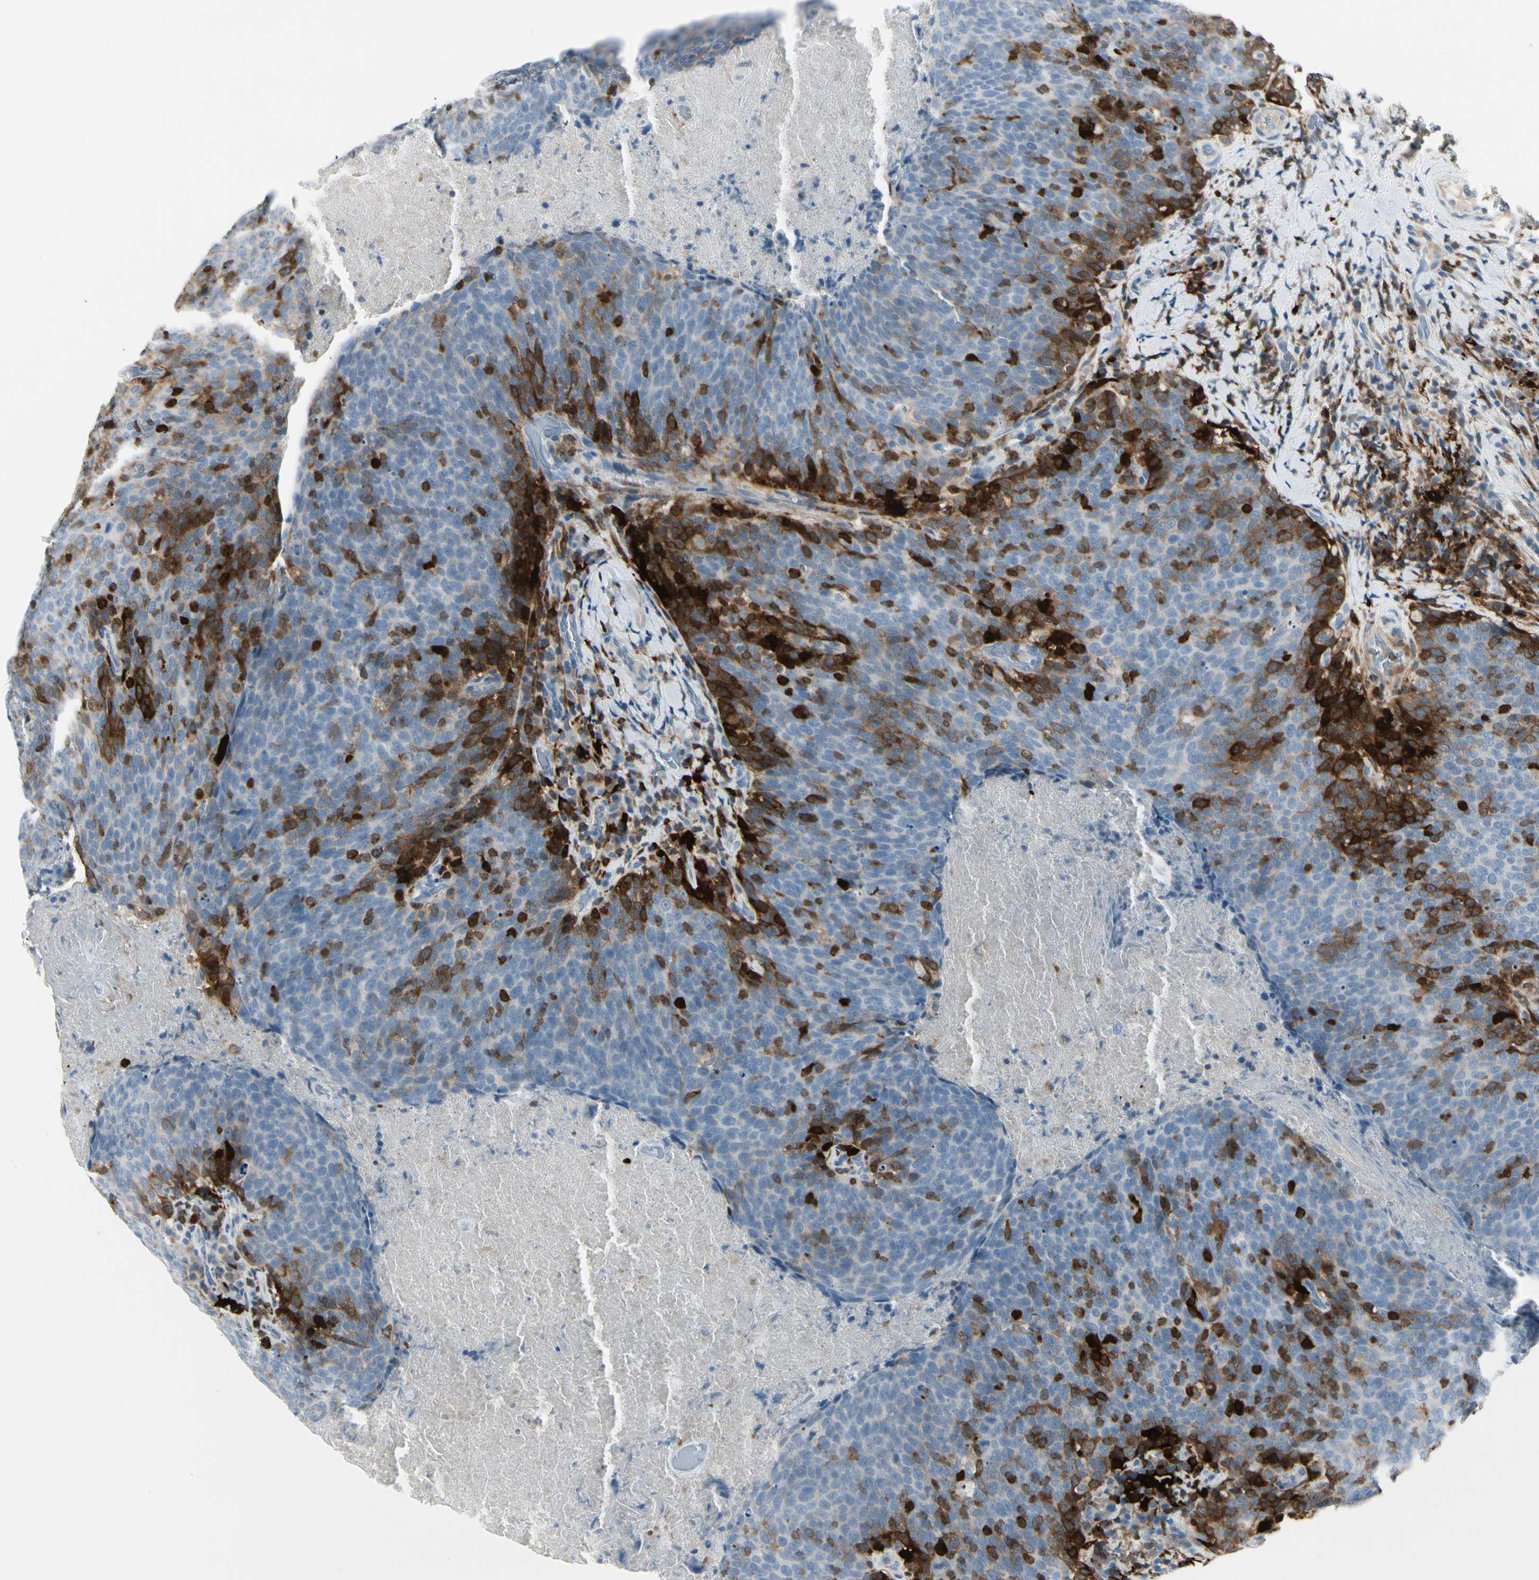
{"staining": {"intensity": "strong", "quantity": "25%-75%", "location": "cytoplasmic/membranous"}, "tissue": "head and neck cancer", "cell_type": "Tumor cells", "image_type": "cancer", "snomed": [{"axis": "morphology", "description": "Squamous cell carcinoma, NOS"}, {"axis": "morphology", "description": "Squamous cell carcinoma, metastatic, NOS"}, {"axis": "topography", "description": "Lymph node"}, {"axis": "topography", "description": "Head-Neck"}], "caption": "Metastatic squamous cell carcinoma (head and neck) was stained to show a protein in brown. There is high levels of strong cytoplasmic/membranous expression in about 25%-75% of tumor cells.", "gene": "TRAF1", "patient": {"sex": "male", "age": 62}}